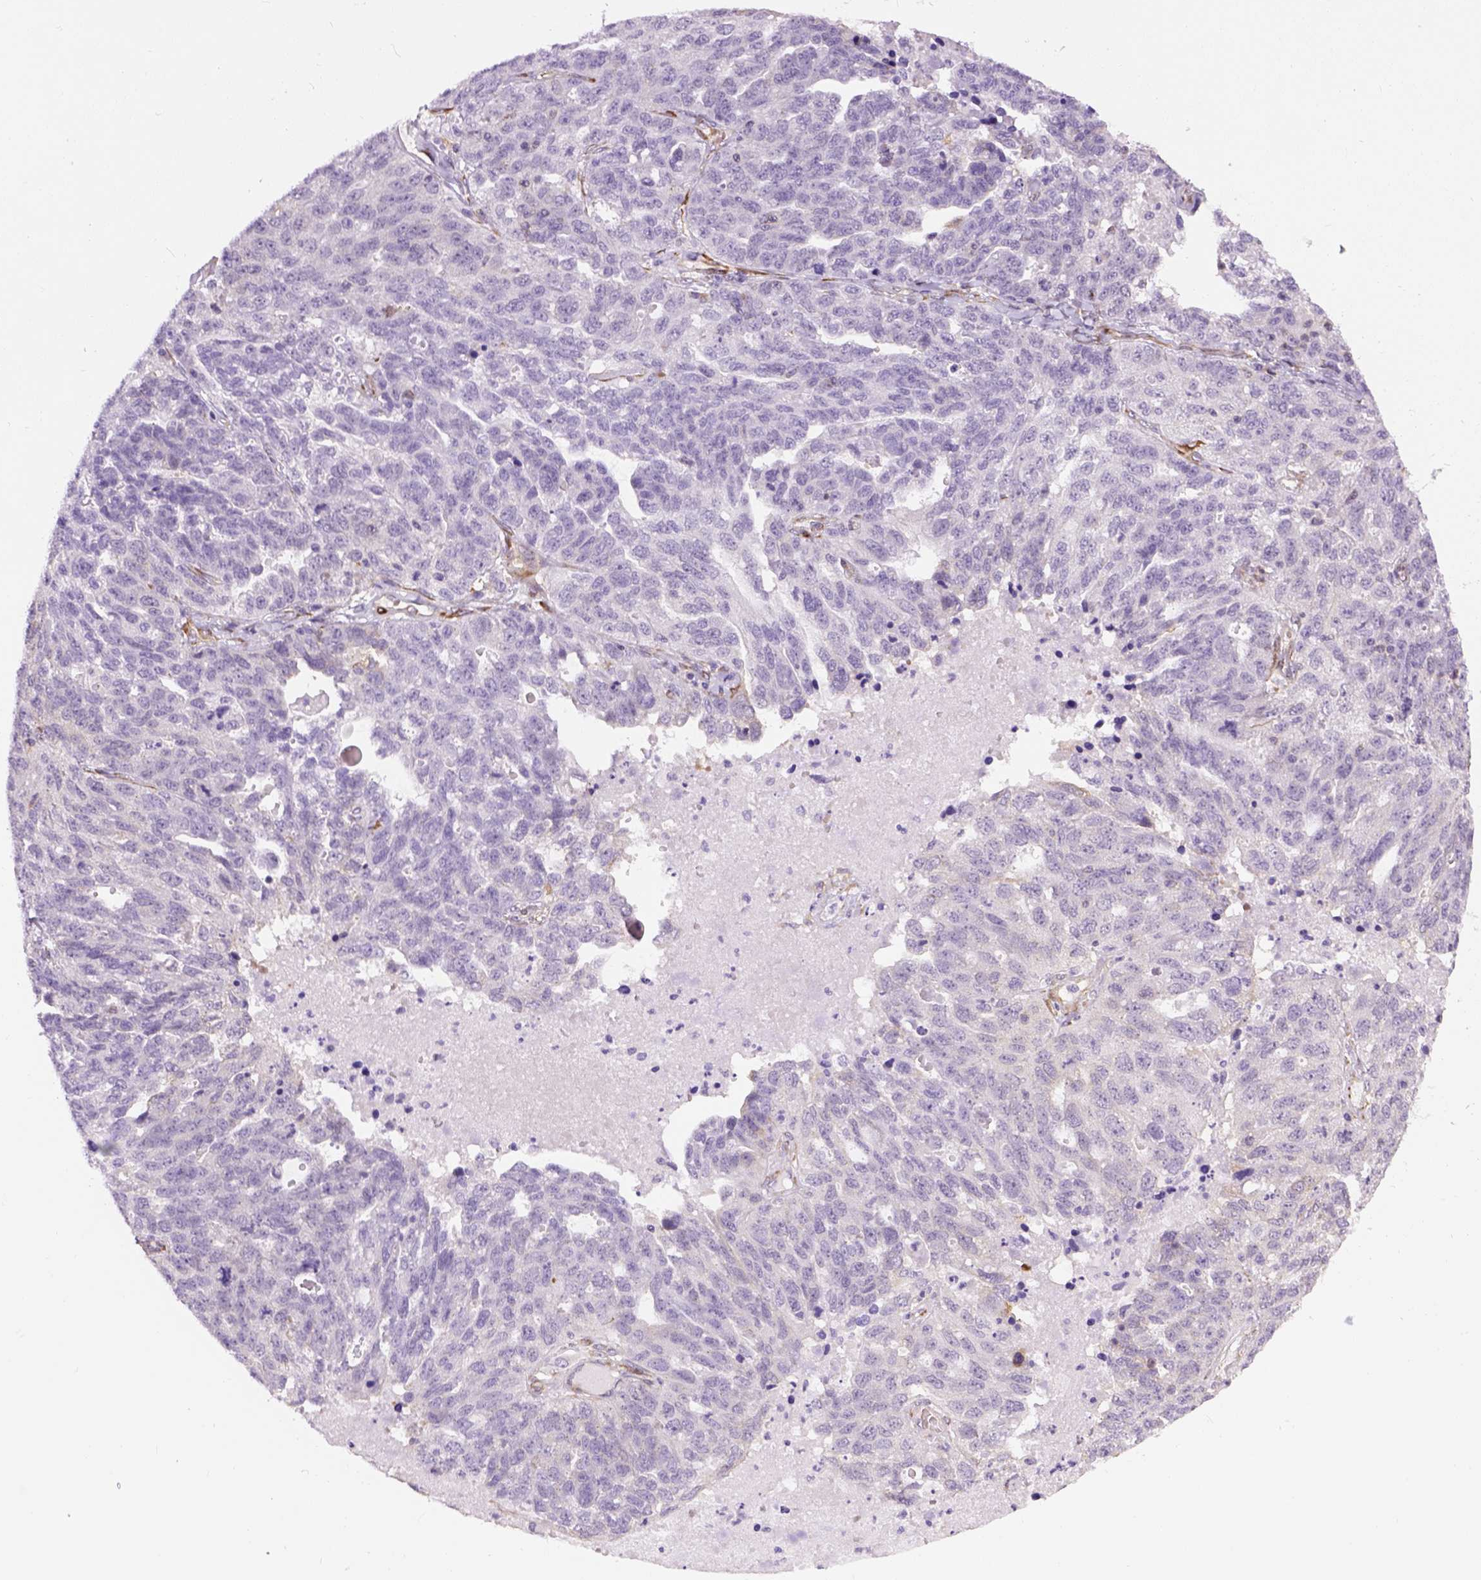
{"staining": {"intensity": "negative", "quantity": "none", "location": "none"}, "tissue": "ovarian cancer", "cell_type": "Tumor cells", "image_type": "cancer", "snomed": [{"axis": "morphology", "description": "Cystadenocarcinoma, serous, NOS"}, {"axis": "topography", "description": "Ovary"}], "caption": "Tumor cells show no significant positivity in ovarian cancer. Brightfield microscopy of IHC stained with DAB (3,3'-diaminobenzidine) (brown) and hematoxylin (blue), captured at high magnification.", "gene": "KAZN", "patient": {"sex": "female", "age": 71}}